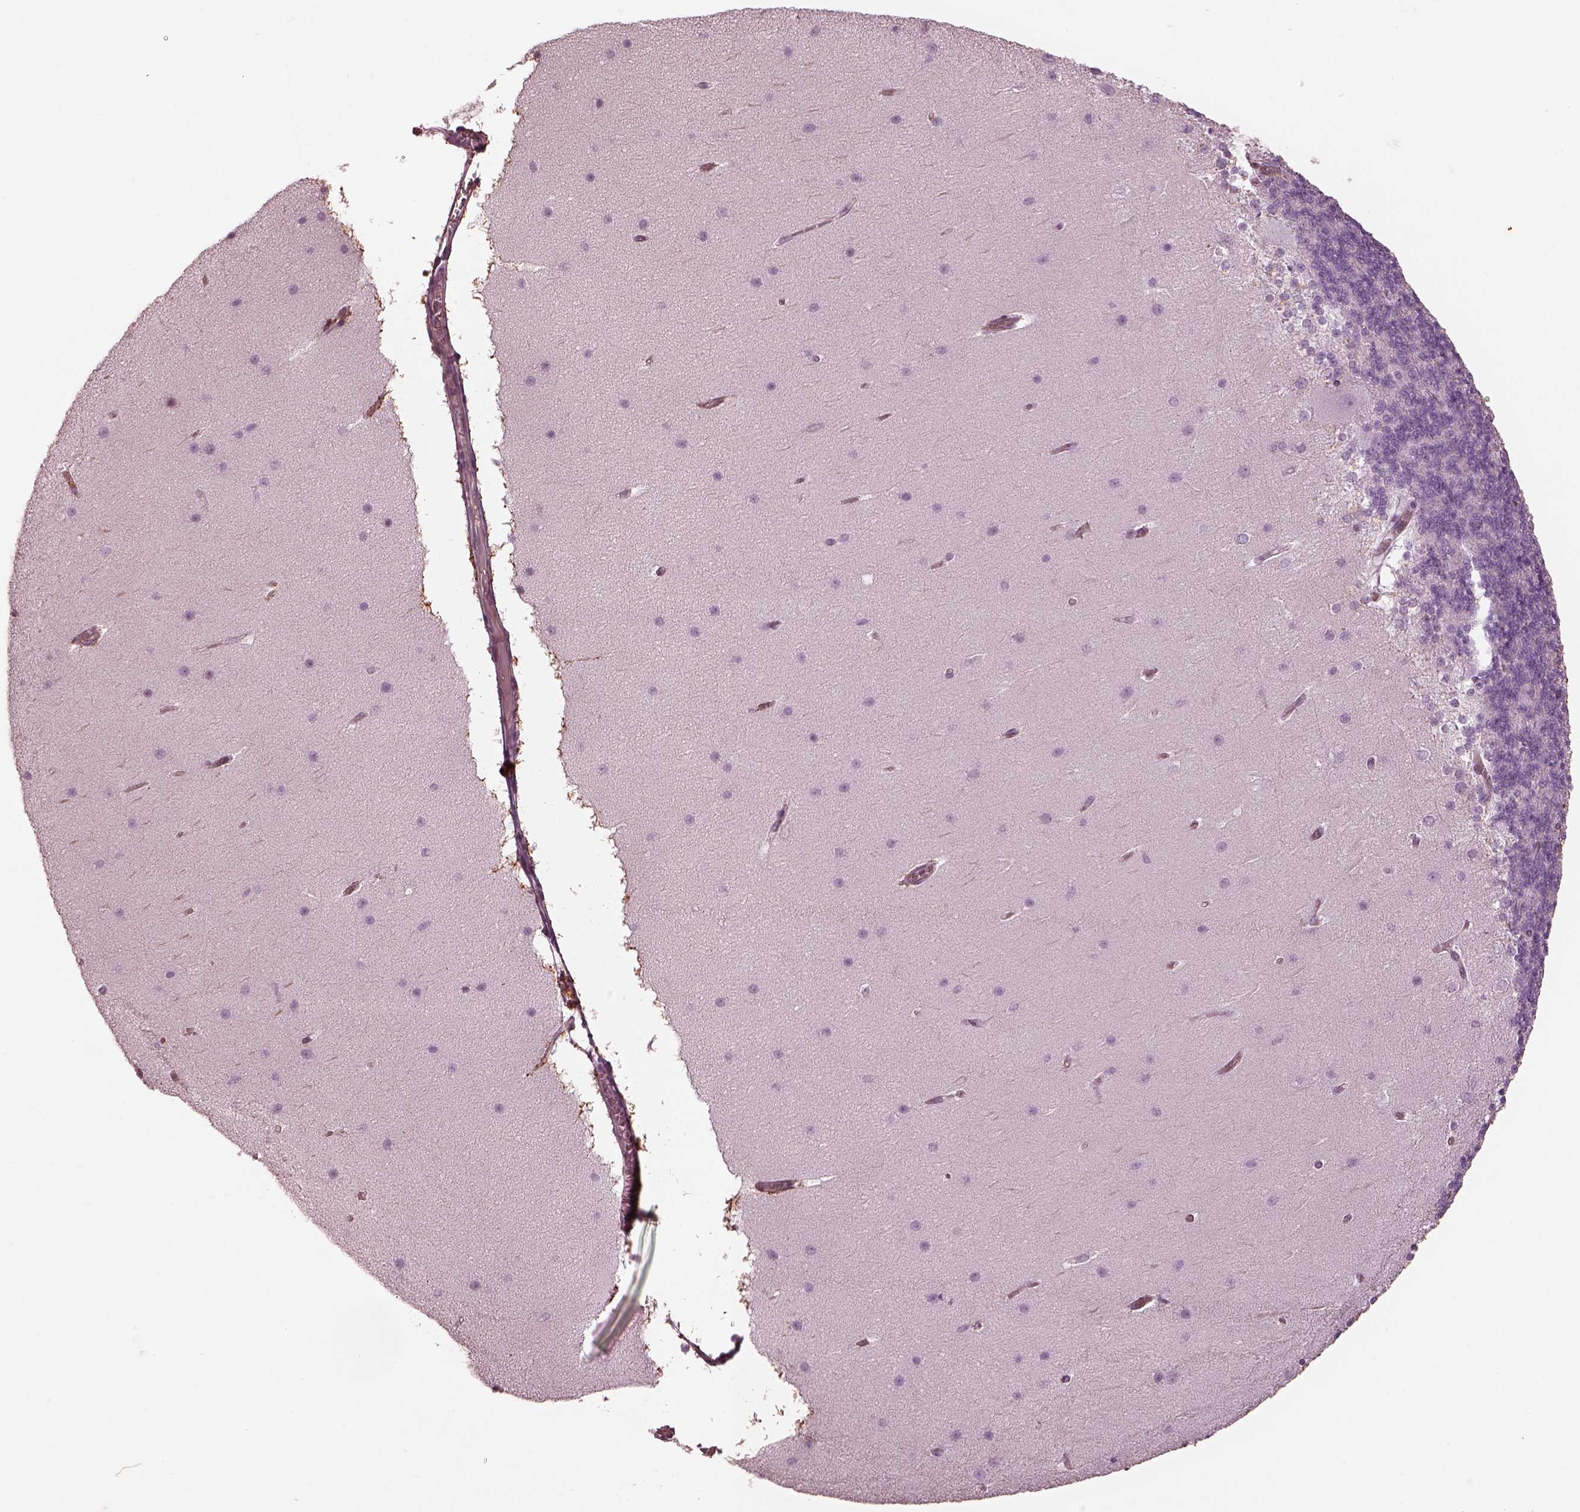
{"staining": {"intensity": "negative", "quantity": "none", "location": "none"}, "tissue": "cerebellum", "cell_type": "Cells in granular layer", "image_type": "normal", "snomed": [{"axis": "morphology", "description": "Normal tissue, NOS"}, {"axis": "topography", "description": "Cerebellum"}], "caption": "Immunohistochemistry micrograph of benign cerebellum: cerebellum stained with DAB (3,3'-diaminobenzidine) shows no significant protein positivity in cells in granular layer. (Immunohistochemistry (ihc), brightfield microscopy, high magnification).", "gene": "ENSG00000289258", "patient": {"sex": "female", "age": 19}}